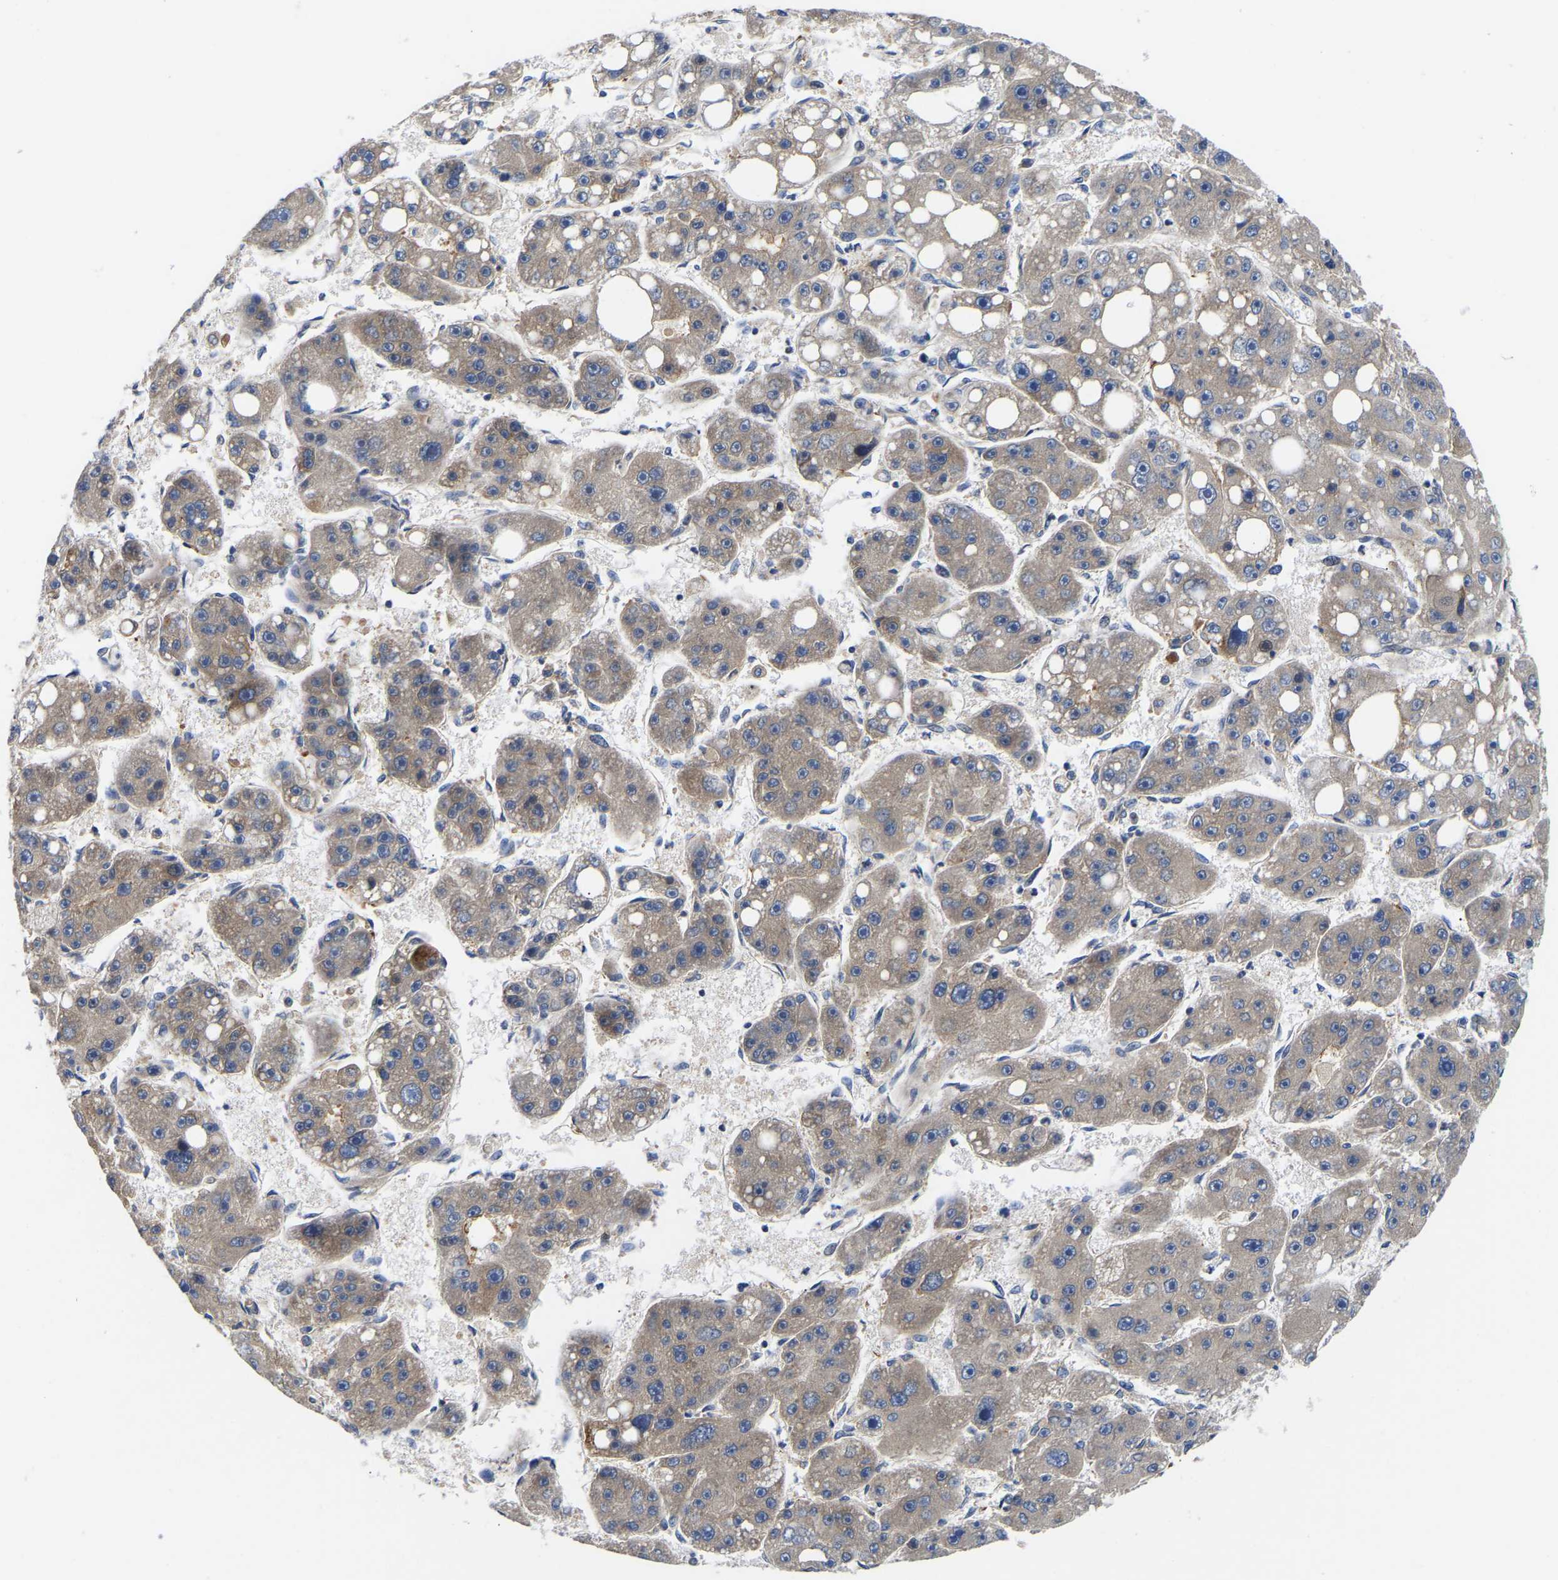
{"staining": {"intensity": "negative", "quantity": "none", "location": "none"}, "tissue": "liver cancer", "cell_type": "Tumor cells", "image_type": "cancer", "snomed": [{"axis": "morphology", "description": "Carcinoma, Hepatocellular, NOS"}, {"axis": "topography", "description": "Liver"}], "caption": "Tumor cells show no significant protein expression in liver cancer.", "gene": "AIMP2", "patient": {"sex": "female", "age": 61}}